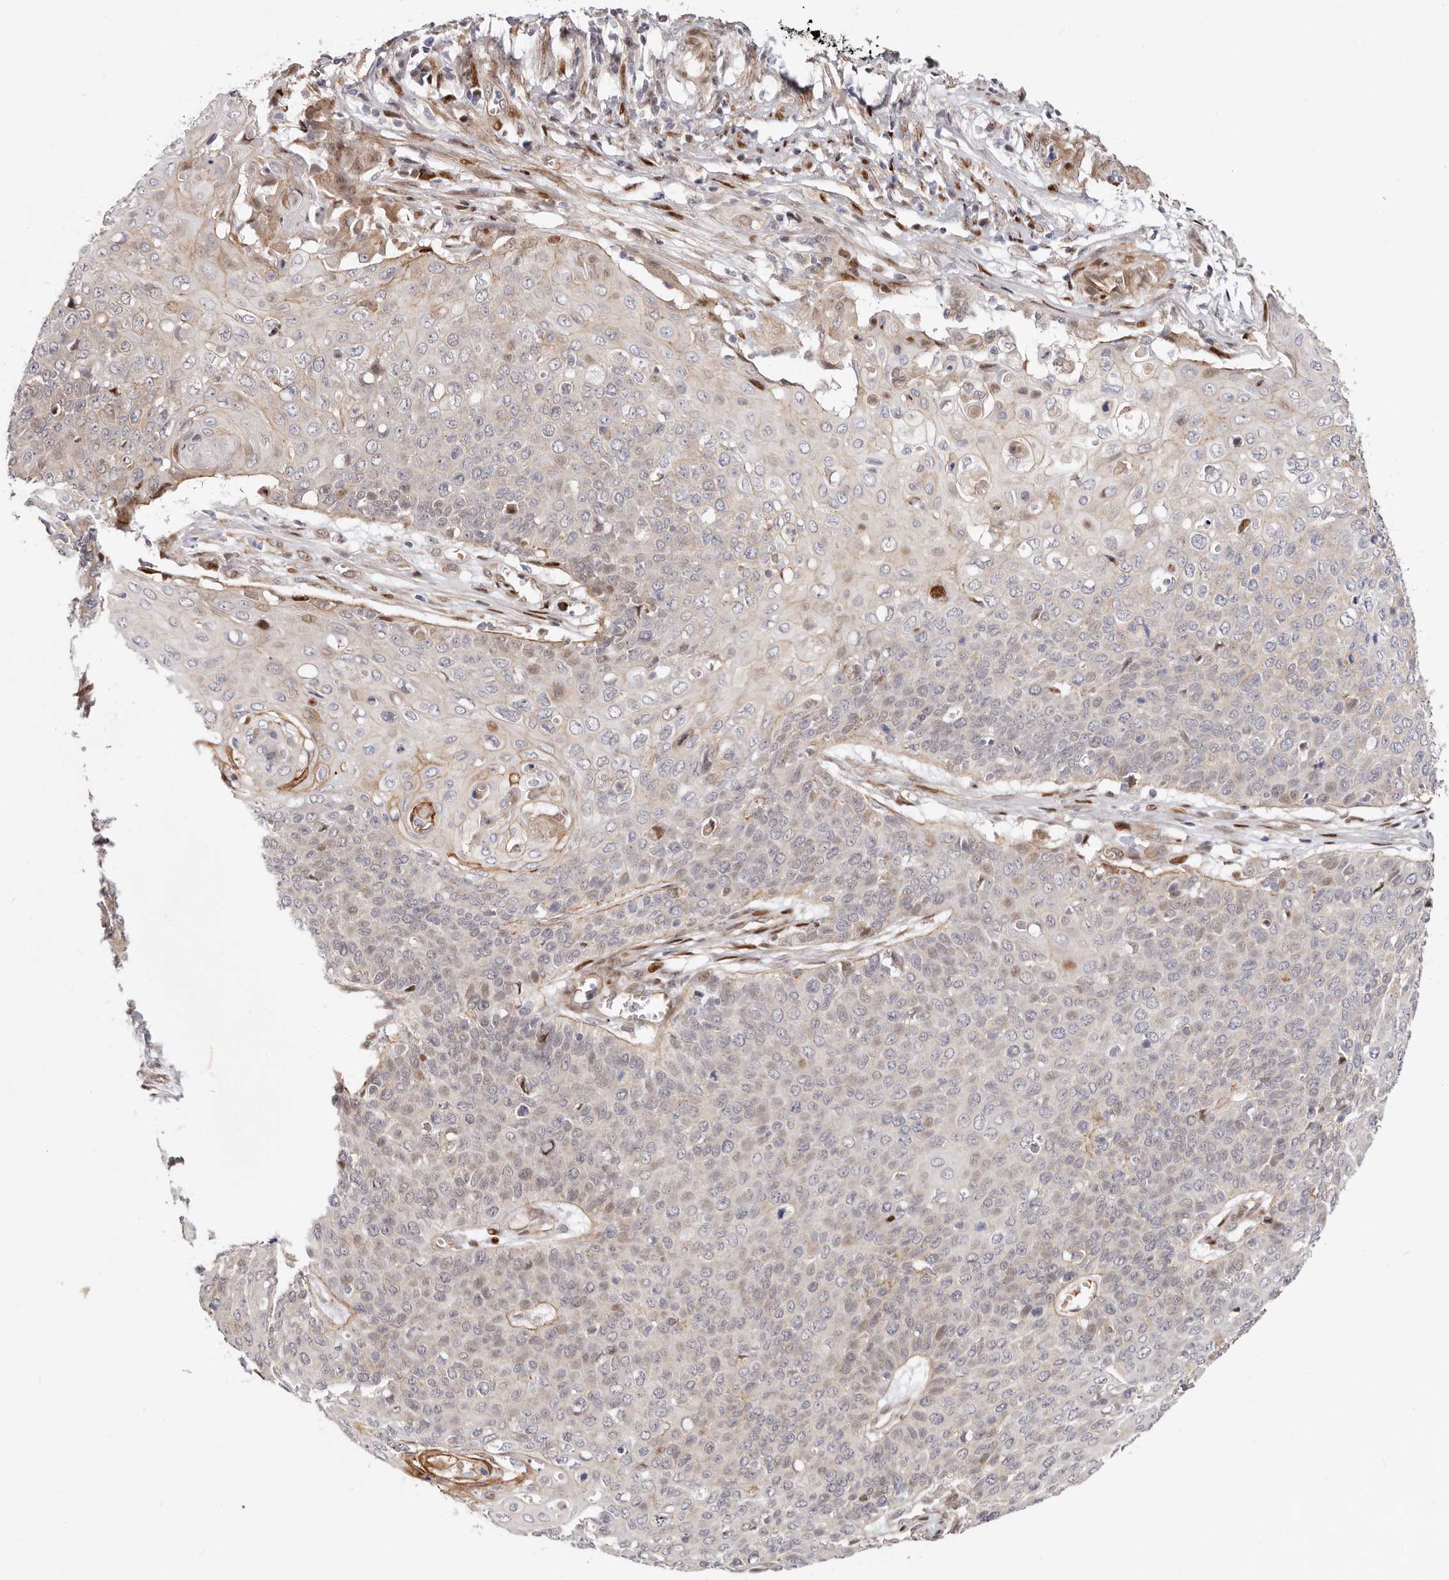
{"staining": {"intensity": "weak", "quantity": "25%-75%", "location": "cytoplasmic/membranous,nuclear"}, "tissue": "cervical cancer", "cell_type": "Tumor cells", "image_type": "cancer", "snomed": [{"axis": "morphology", "description": "Squamous cell carcinoma, NOS"}, {"axis": "topography", "description": "Cervix"}], "caption": "The histopathology image exhibits staining of cervical cancer, revealing weak cytoplasmic/membranous and nuclear protein positivity (brown color) within tumor cells.", "gene": "EPHX3", "patient": {"sex": "female", "age": 39}}